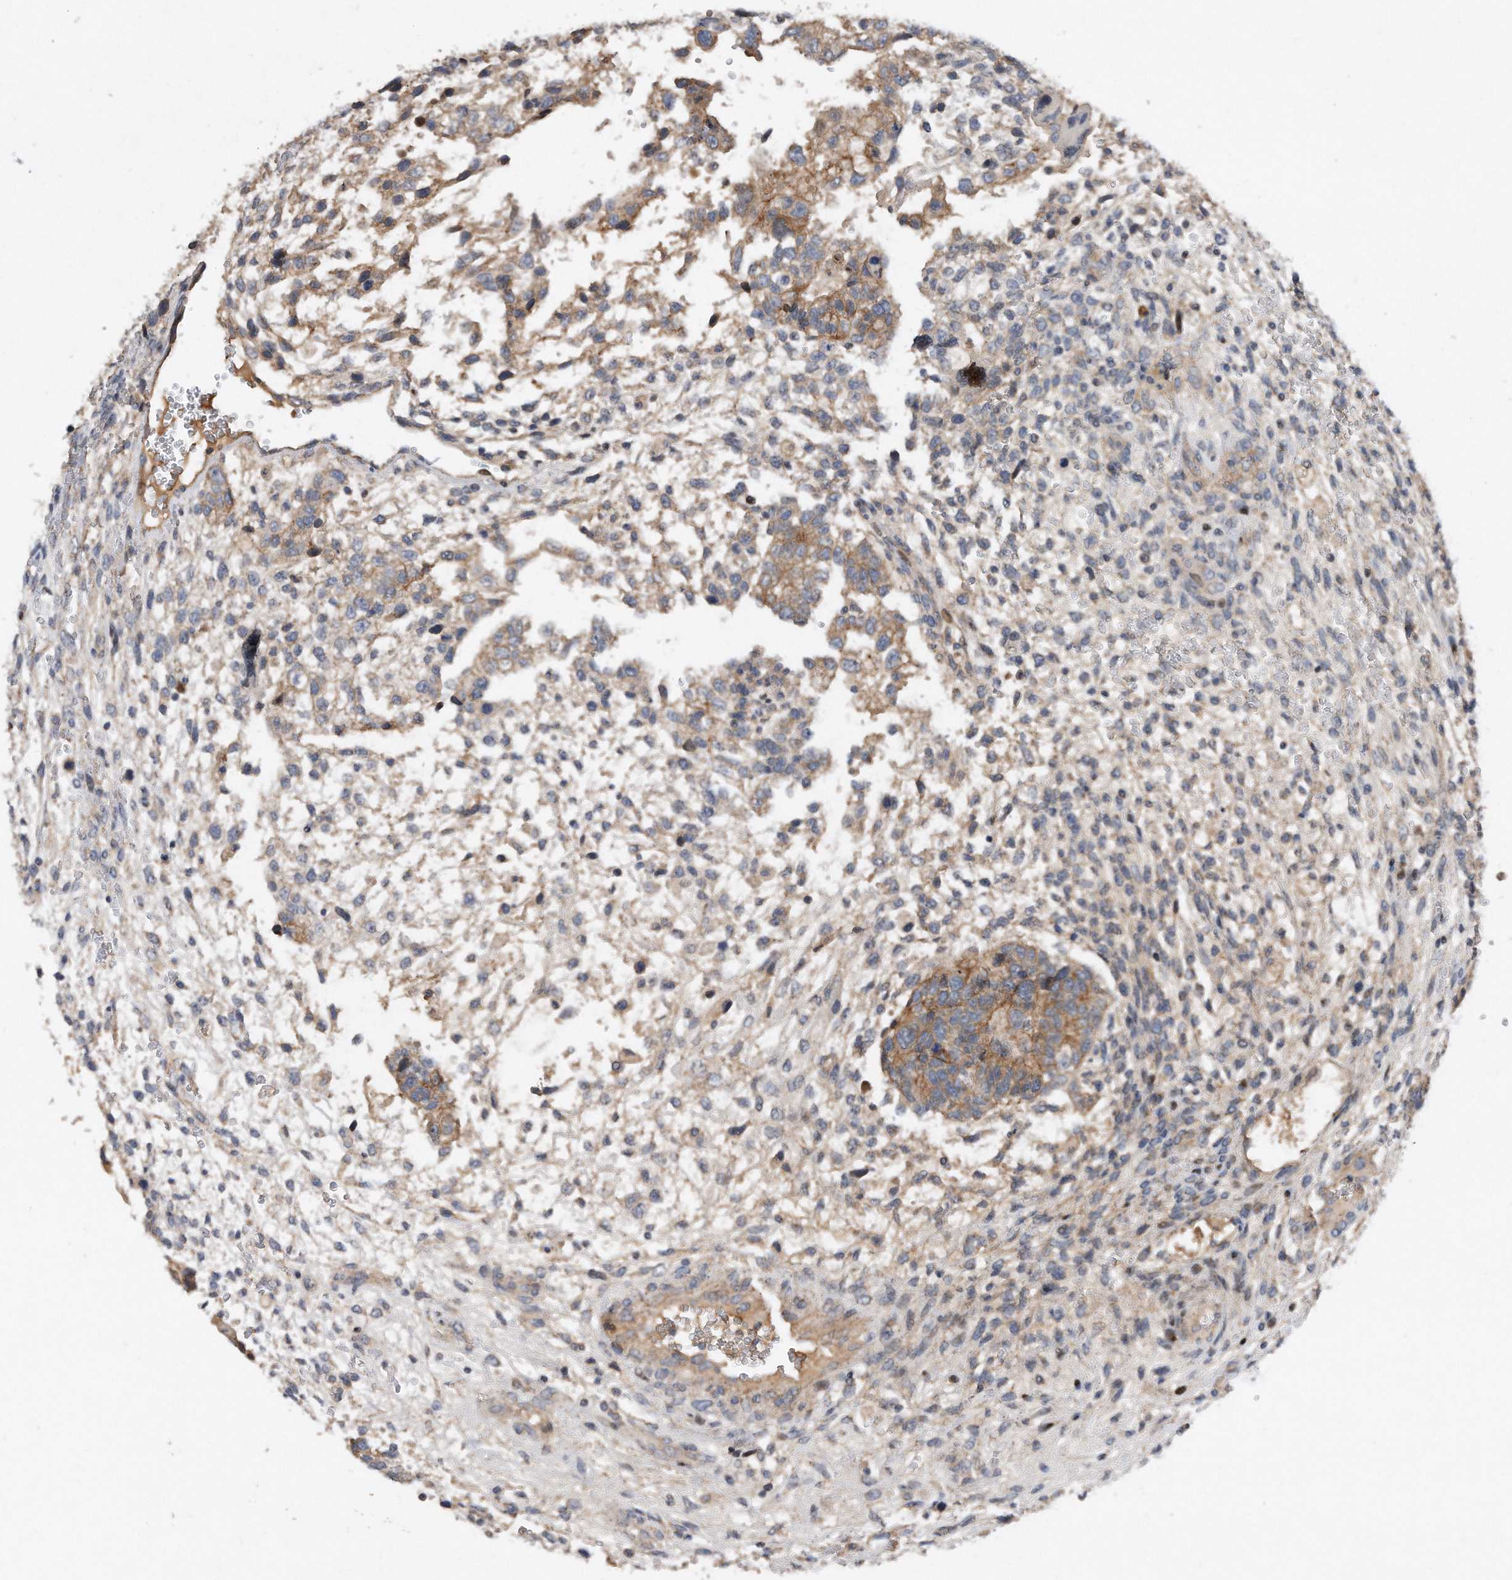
{"staining": {"intensity": "weak", "quantity": "<25%", "location": "cytoplasmic/membranous"}, "tissue": "testis cancer", "cell_type": "Tumor cells", "image_type": "cancer", "snomed": [{"axis": "morphology", "description": "Carcinoma, Embryonal, NOS"}, {"axis": "topography", "description": "Testis"}], "caption": "The image shows no significant expression in tumor cells of embryonal carcinoma (testis).", "gene": "CDH12", "patient": {"sex": "male", "age": 37}}